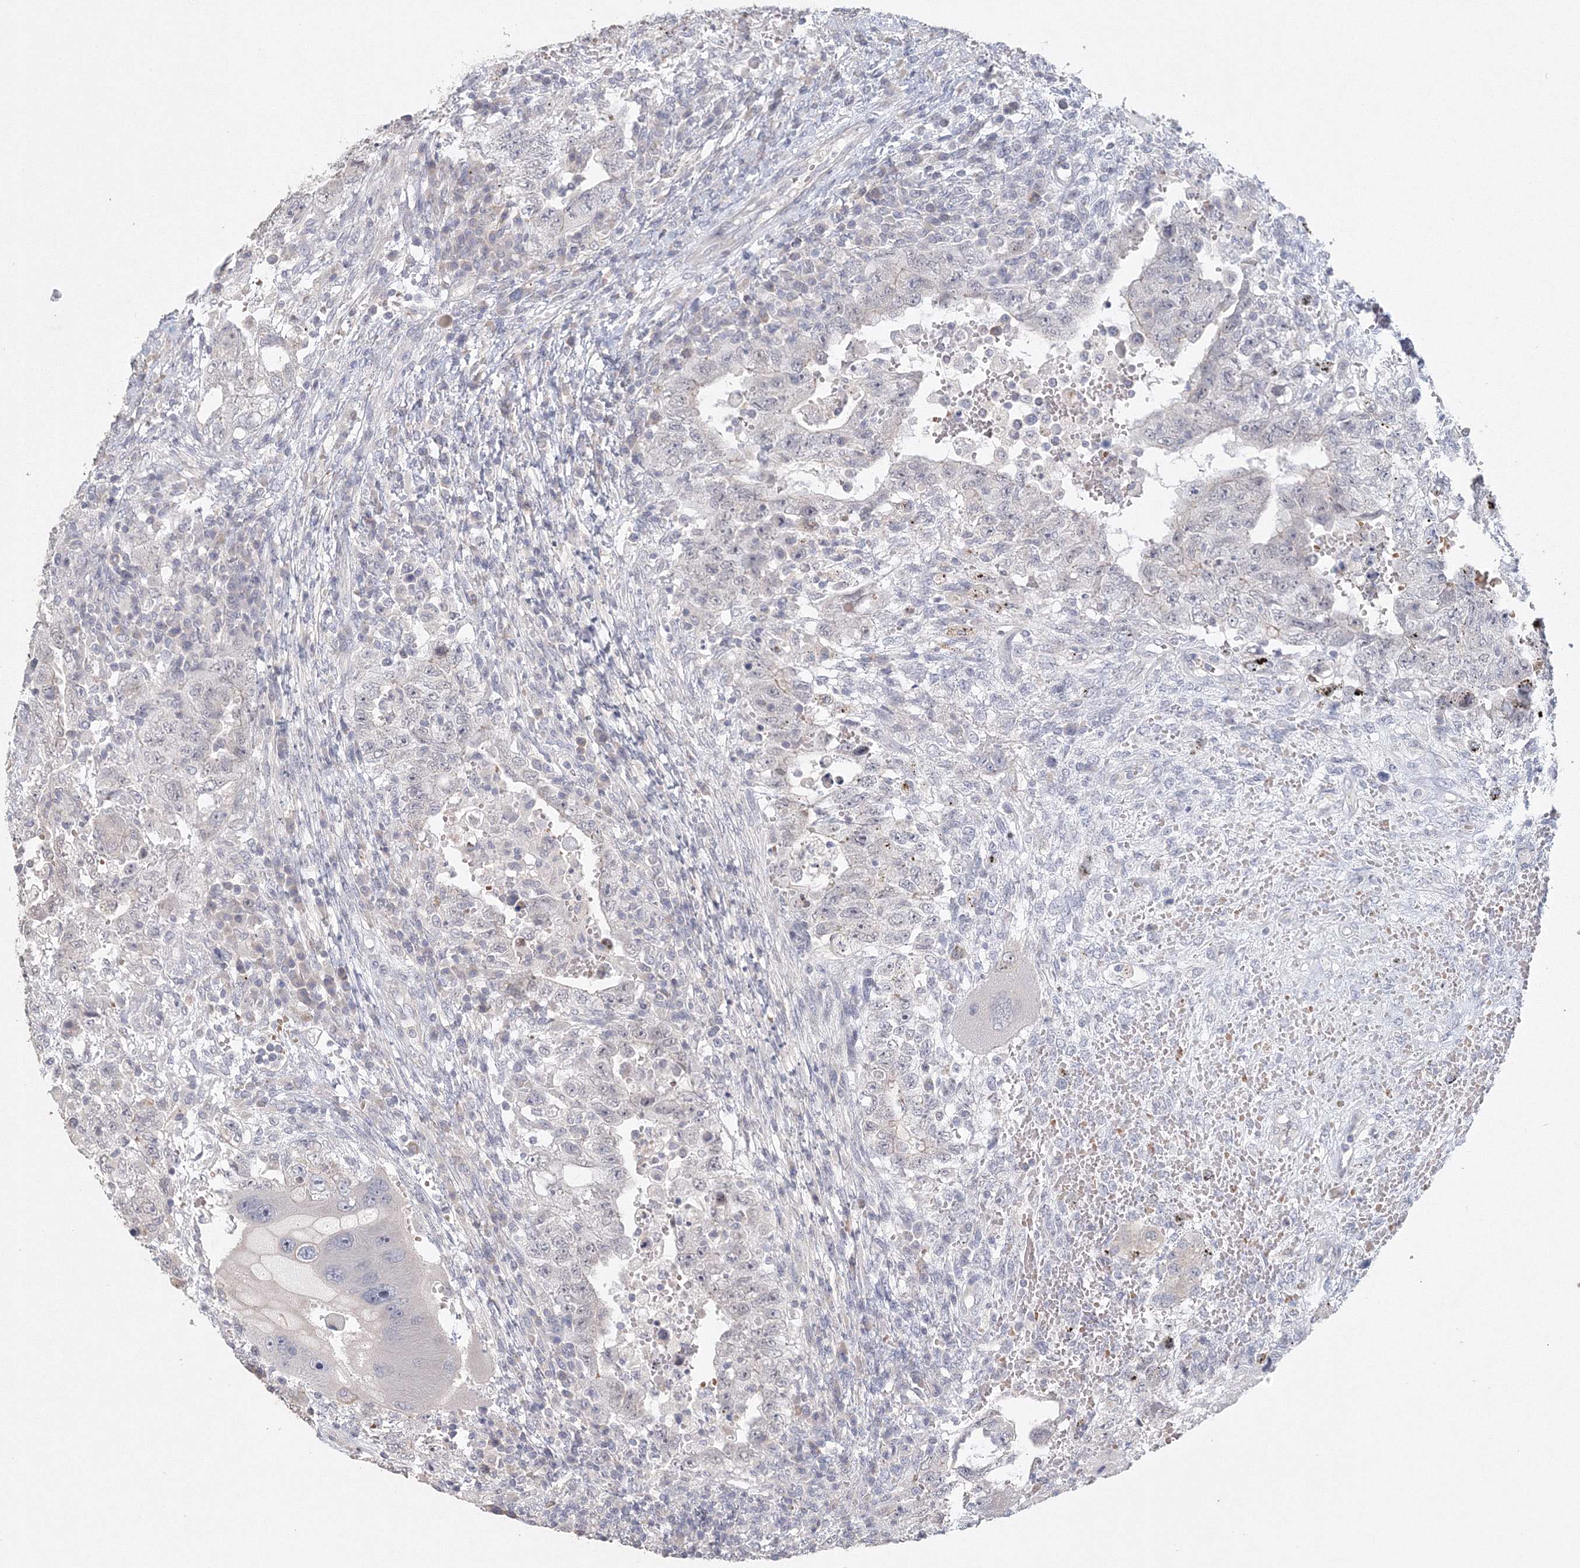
{"staining": {"intensity": "negative", "quantity": "none", "location": "none"}, "tissue": "testis cancer", "cell_type": "Tumor cells", "image_type": "cancer", "snomed": [{"axis": "morphology", "description": "Carcinoma, Embryonal, NOS"}, {"axis": "topography", "description": "Testis"}], "caption": "IHC of testis cancer displays no expression in tumor cells.", "gene": "TACC2", "patient": {"sex": "male", "age": 26}}